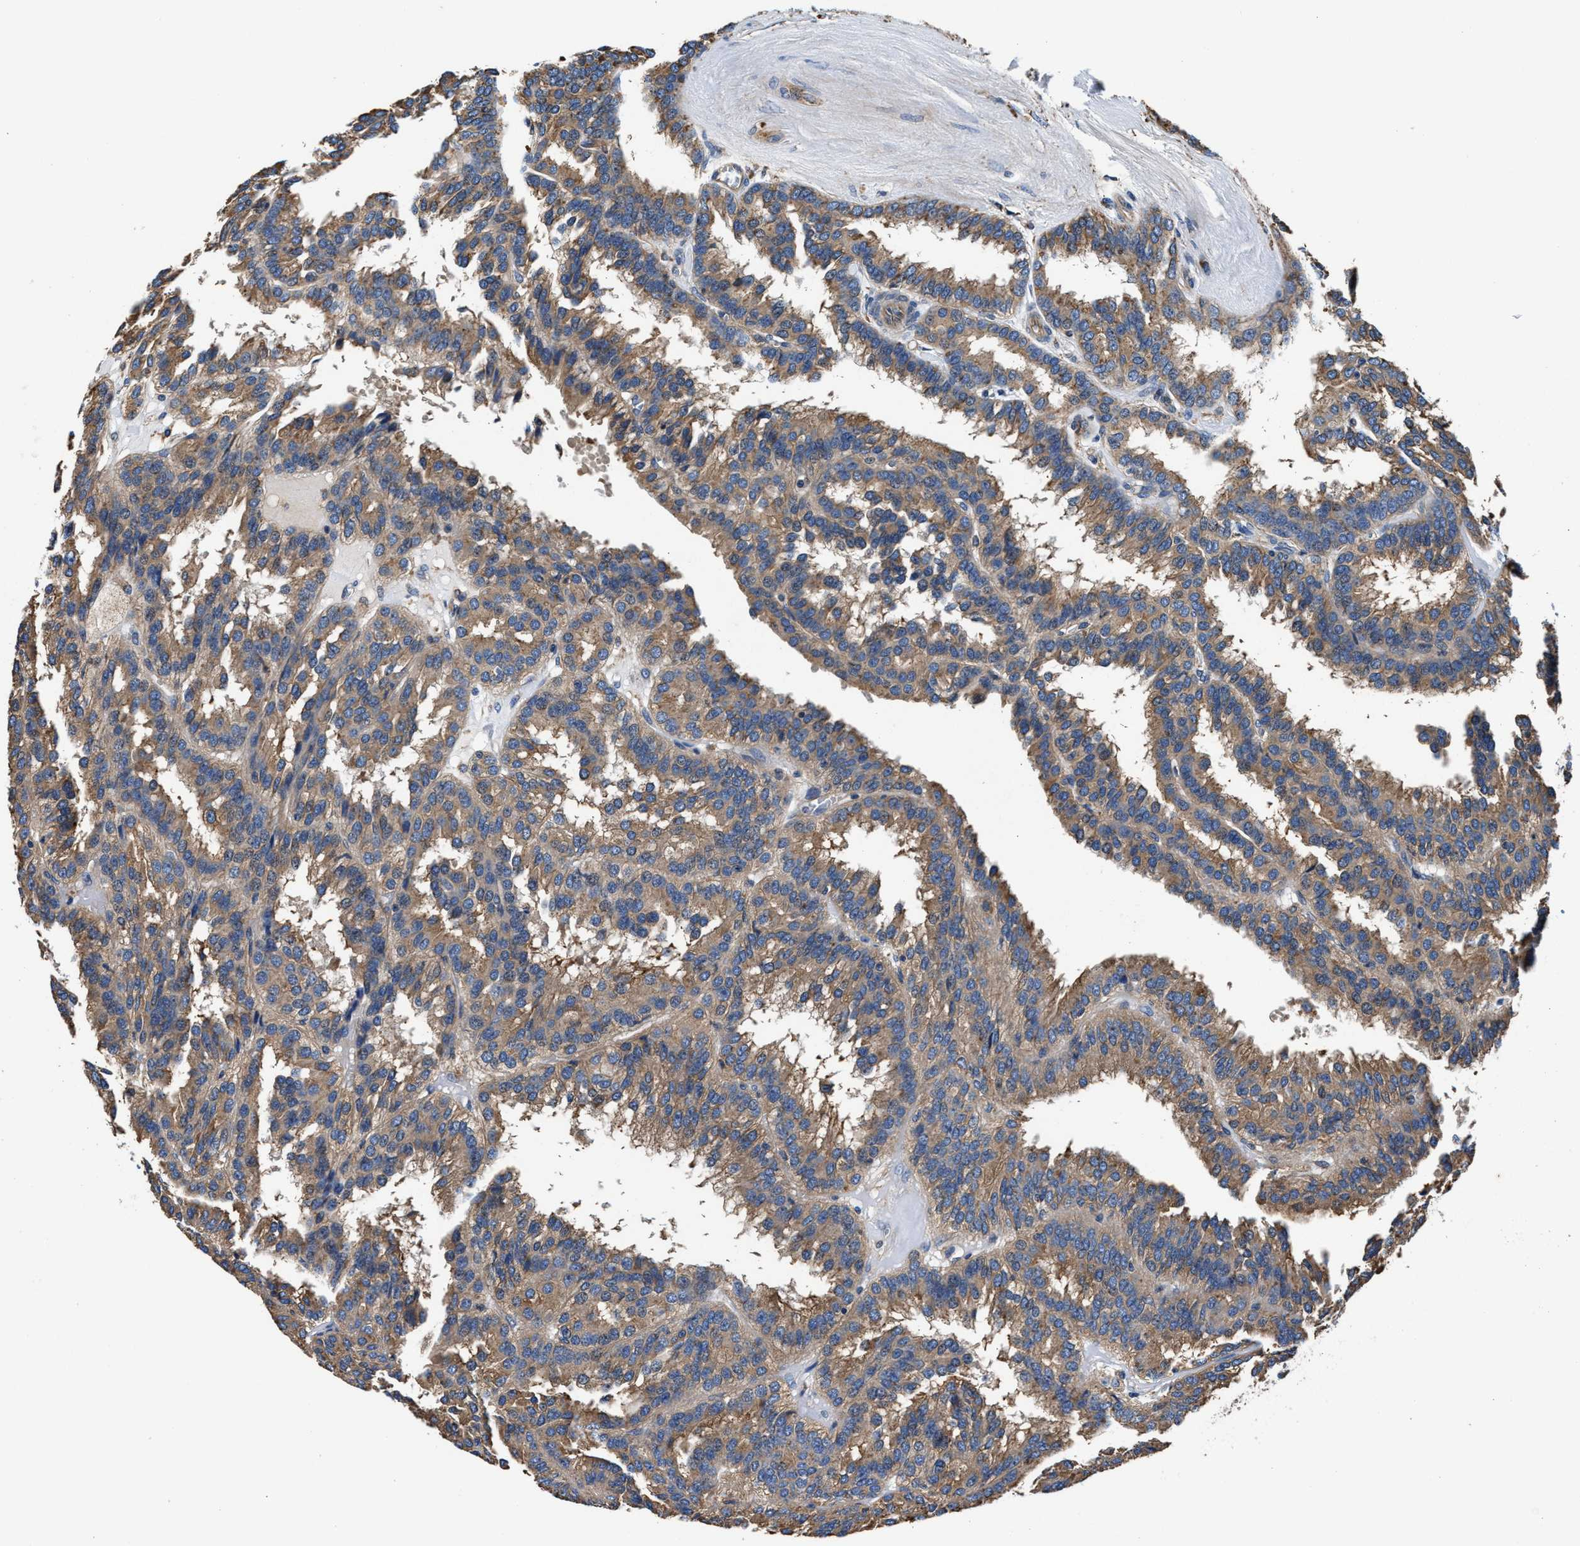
{"staining": {"intensity": "moderate", "quantity": ">75%", "location": "cytoplasmic/membranous"}, "tissue": "renal cancer", "cell_type": "Tumor cells", "image_type": "cancer", "snomed": [{"axis": "morphology", "description": "Adenocarcinoma, NOS"}, {"axis": "topography", "description": "Kidney"}], "caption": "IHC photomicrograph of renal cancer stained for a protein (brown), which reveals medium levels of moderate cytoplasmic/membranous staining in about >75% of tumor cells.", "gene": "PPP1R9B", "patient": {"sex": "male", "age": 46}}